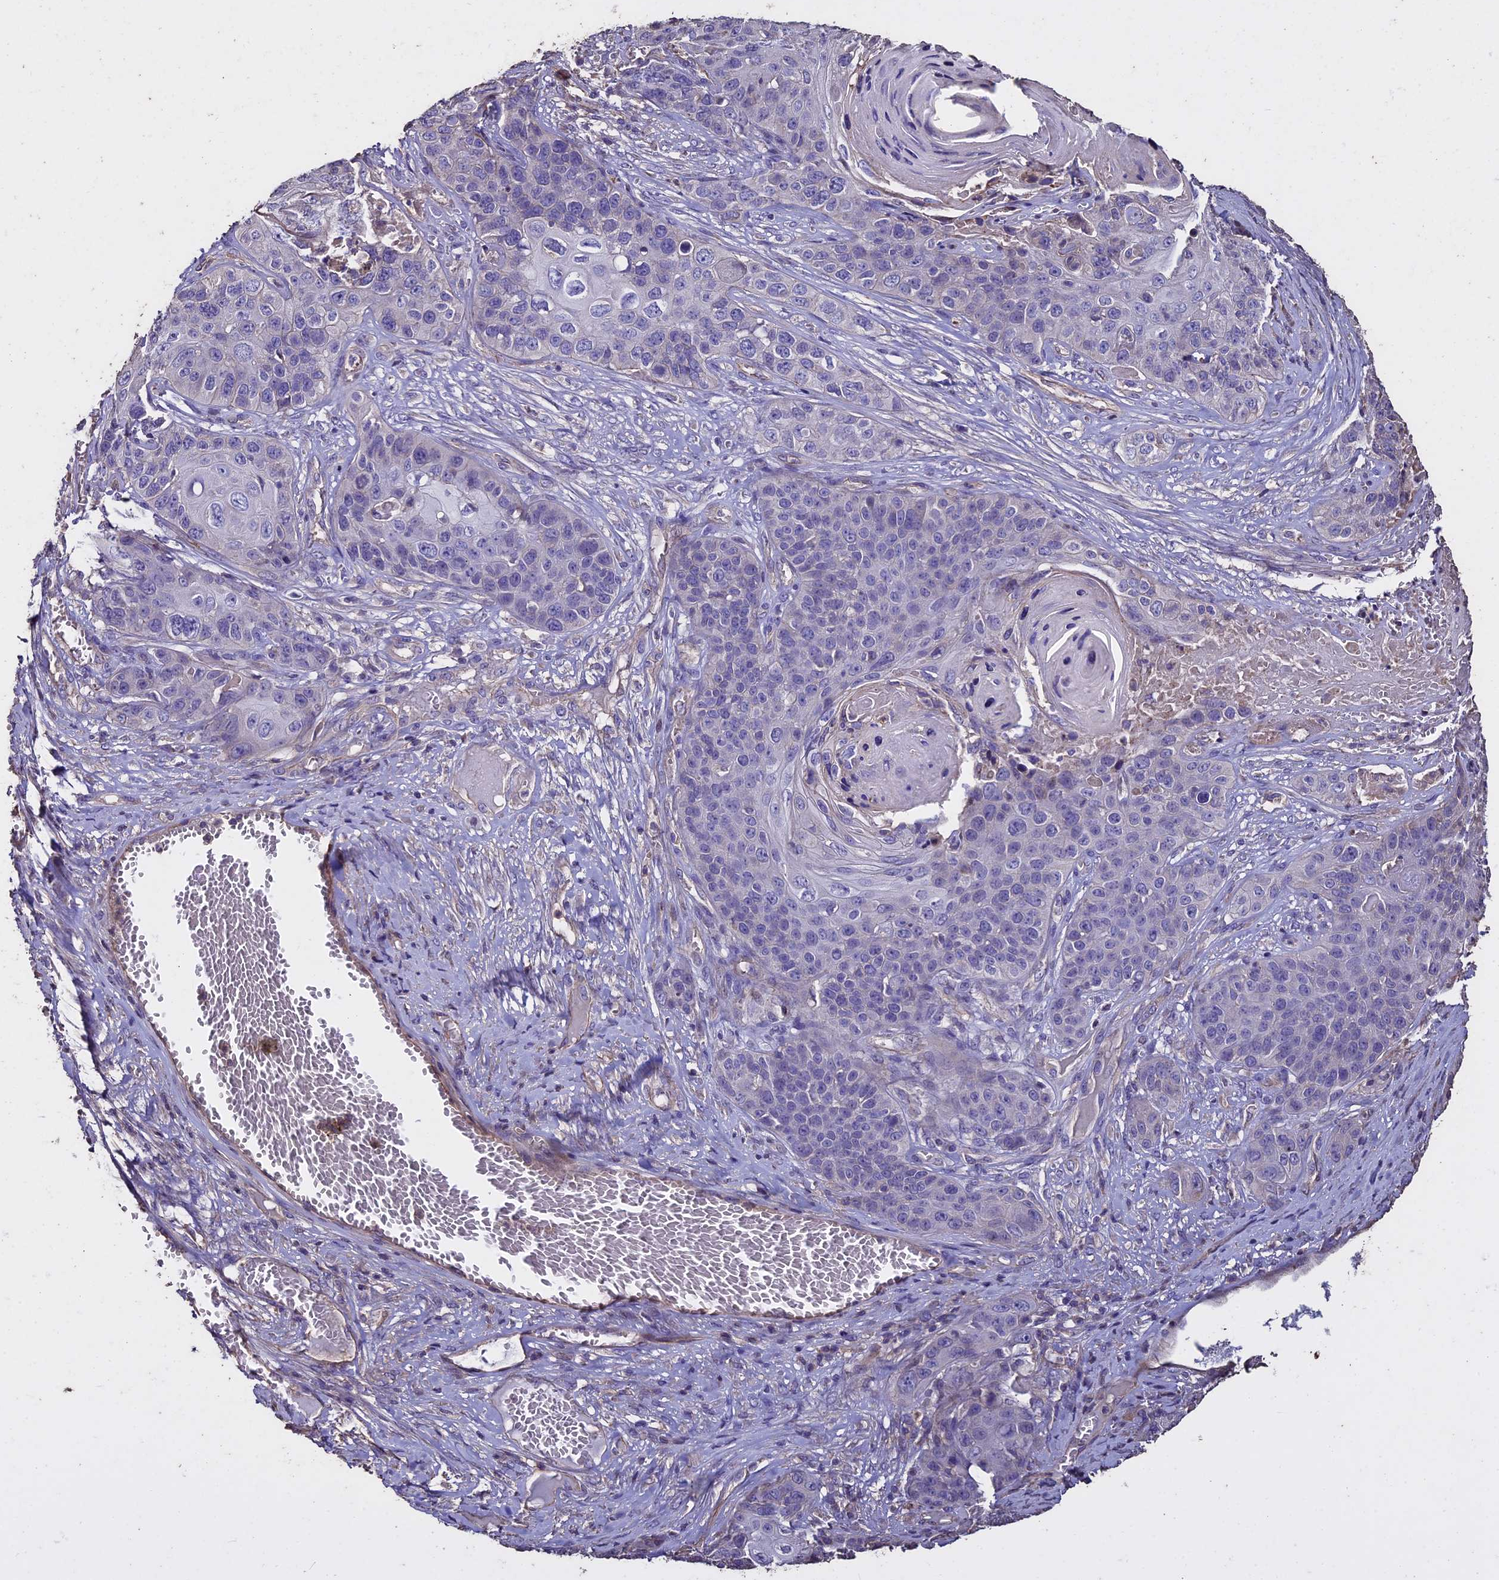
{"staining": {"intensity": "negative", "quantity": "none", "location": "none"}, "tissue": "skin cancer", "cell_type": "Tumor cells", "image_type": "cancer", "snomed": [{"axis": "morphology", "description": "Squamous cell carcinoma, NOS"}, {"axis": "topography", "description": "Skin"}], "caption": "An immunohistochemistry histopathology image of skin cancer (squamous cell carcinoma) is shown. There is no staining in tumor cells of skin cancer (squamous cell carcinoma).", "gene": "USB1", "patient": {"sex": "male", "age": 55}}